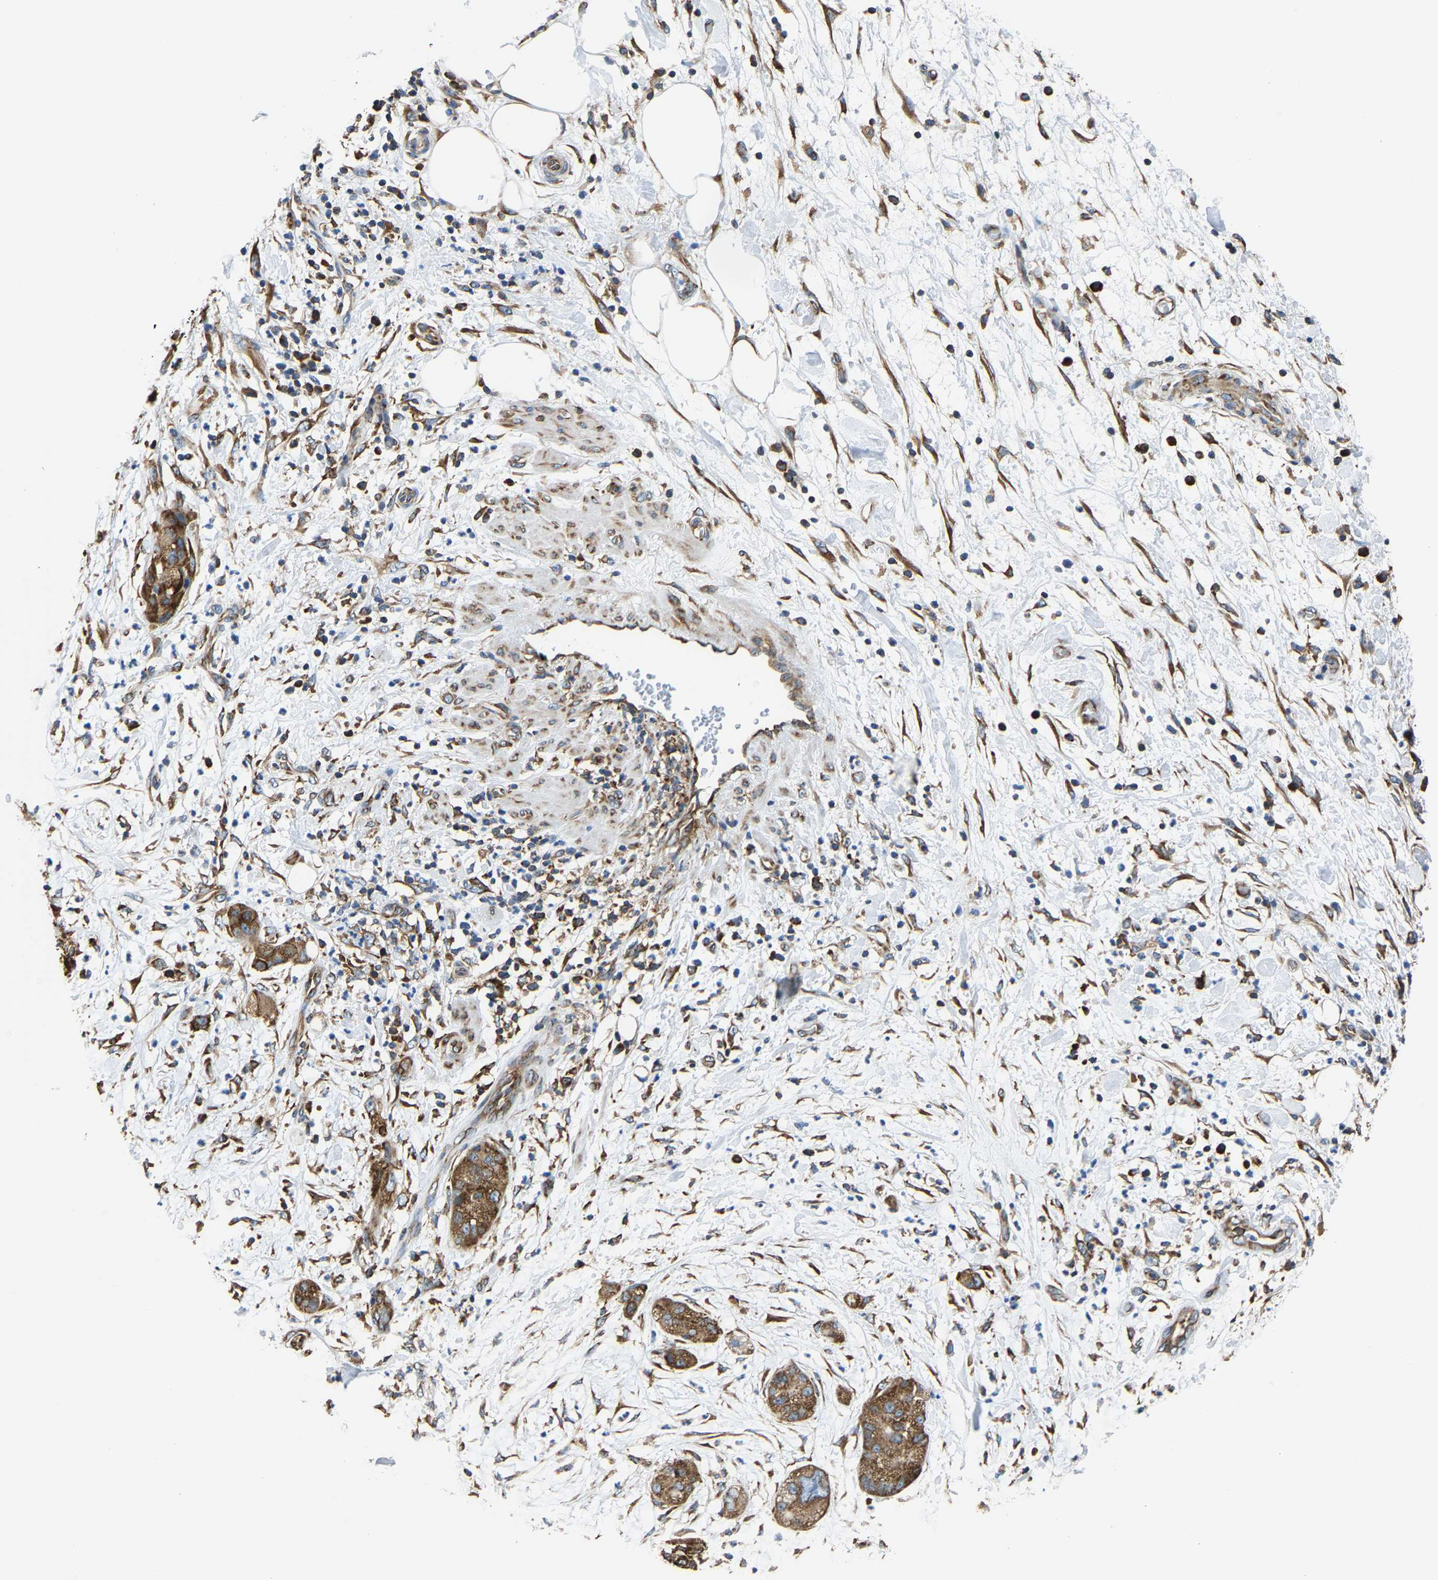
{"staining": {"intensity": "strong", "quantity": ">75%", "location": "cytoplasmic/membranous"}, "tissue": "pancreatic cancer", "cell_type": "Tumor cells", "image_type": "cancer", "snomed": [{"axis": "morphology", "description": "Adenocarcinoma, NOS"}, {"axis": "topography", "description": "Pancreas"}], "caption": "Immunohistochemistry histopathology image of neoplastic tissue: human adenocarcinoma (pancreatic) stained using immunohistochemistry (IHC) demonstrates high levels of strong protein expression localized specifically in the cytoplasmic/membranous of tumor cells, appearing as a cytoplasmic/membranous brown color.", "gene": "G3BP2", "patient": {"sex": "female", "age": 78}}